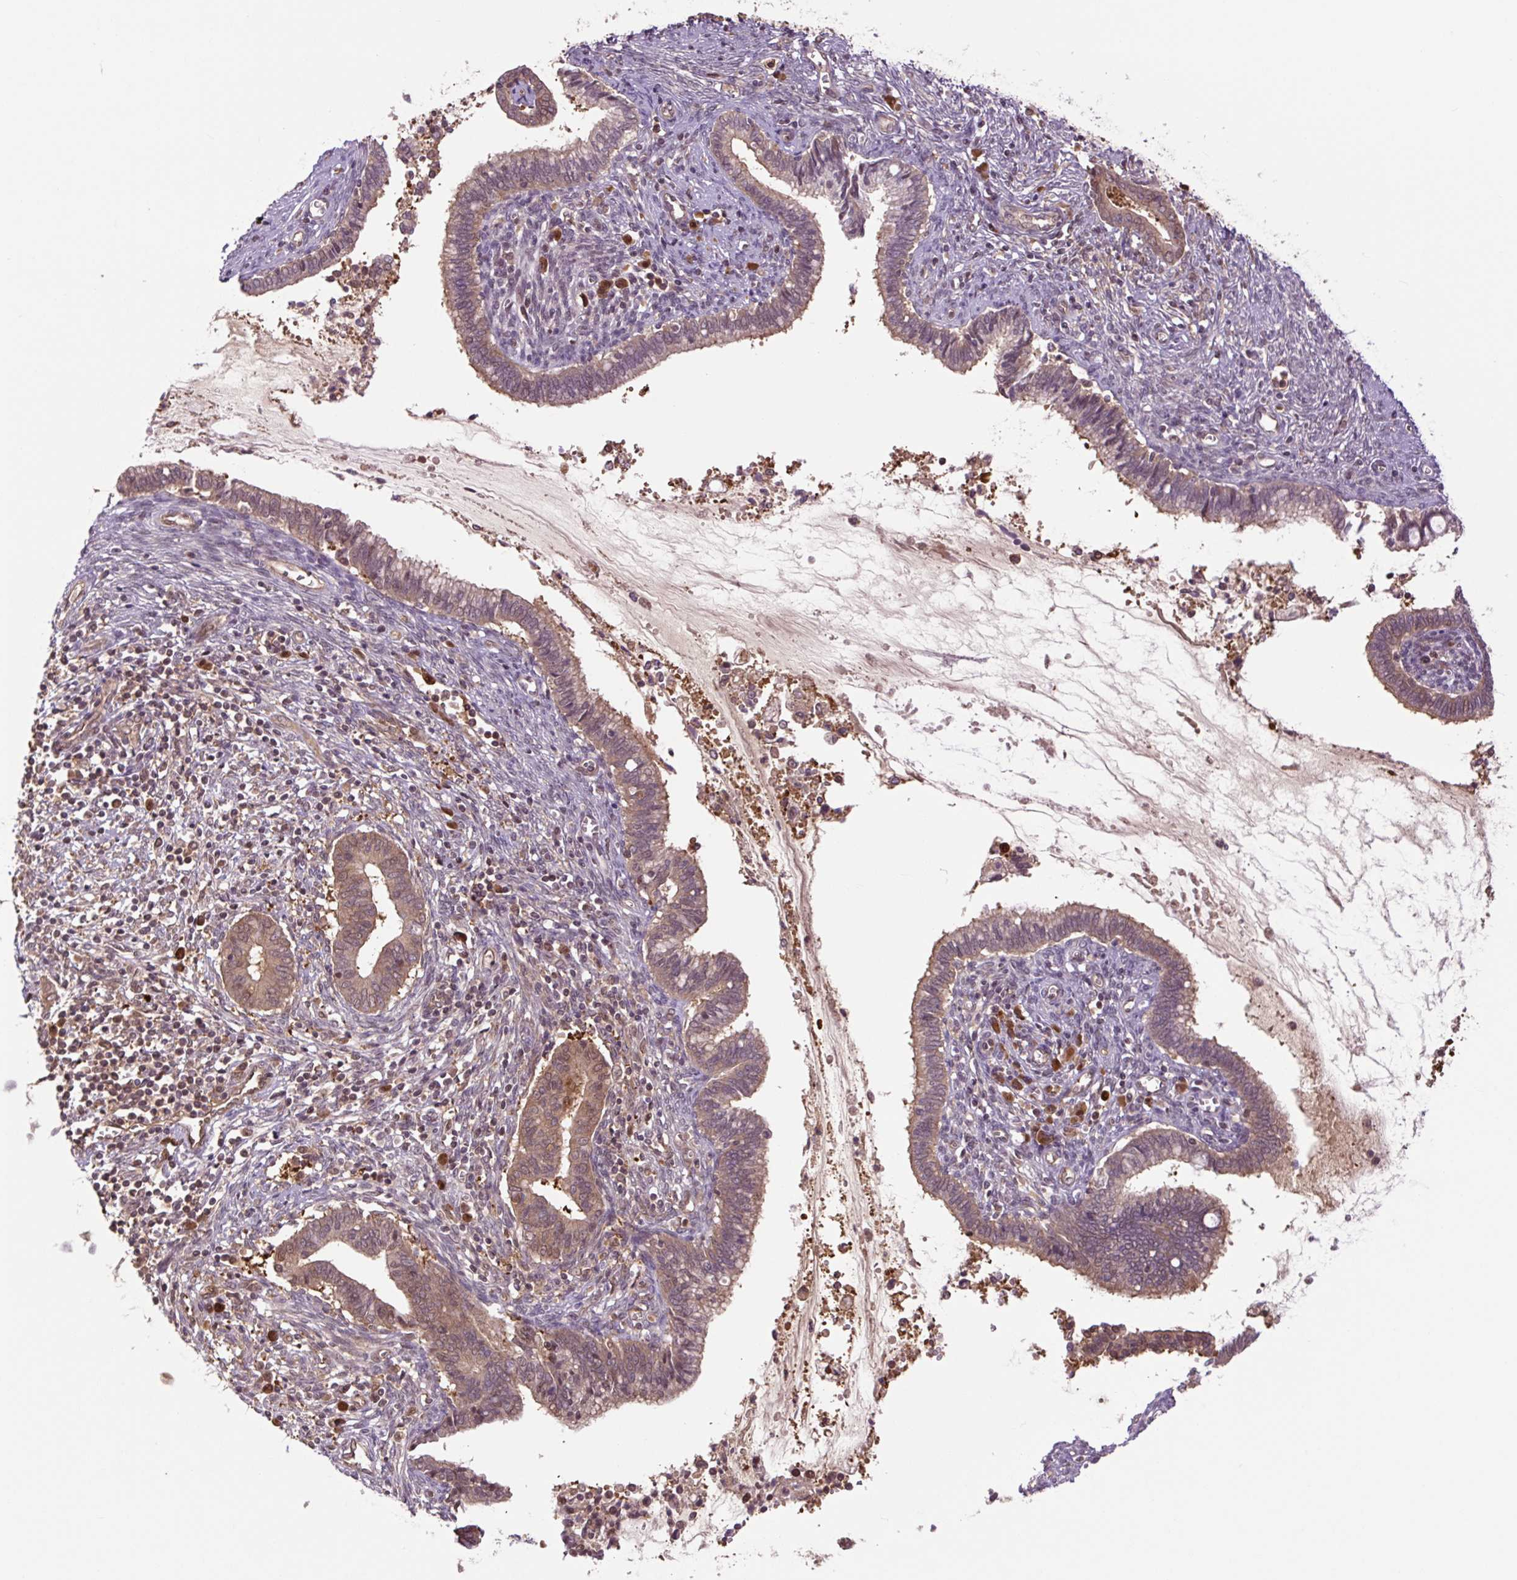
{"staining": {"intensity": "moderate", "quantity": ">75%", "location": "cytoplasmic/membranous"}, "tissue": "cervical cancer", "cell_type": "Tumor cells", "image_type": "cancer", "snomed": [{"axis": "morphology", "description": "Adenocarcinoma, NOS"}, {"axis": "topography", "description": "Cervix"}], "caption": "Immunohistochemical staining of adenocarcinoma (cervical) shows medium levels of moderate cytoplasmic/membranous protein positivity in about >75% of tumor cells. Nuclei are stained in blue.", "gene": "TPT1", "patient": {"sex": "female", "age": 44}}